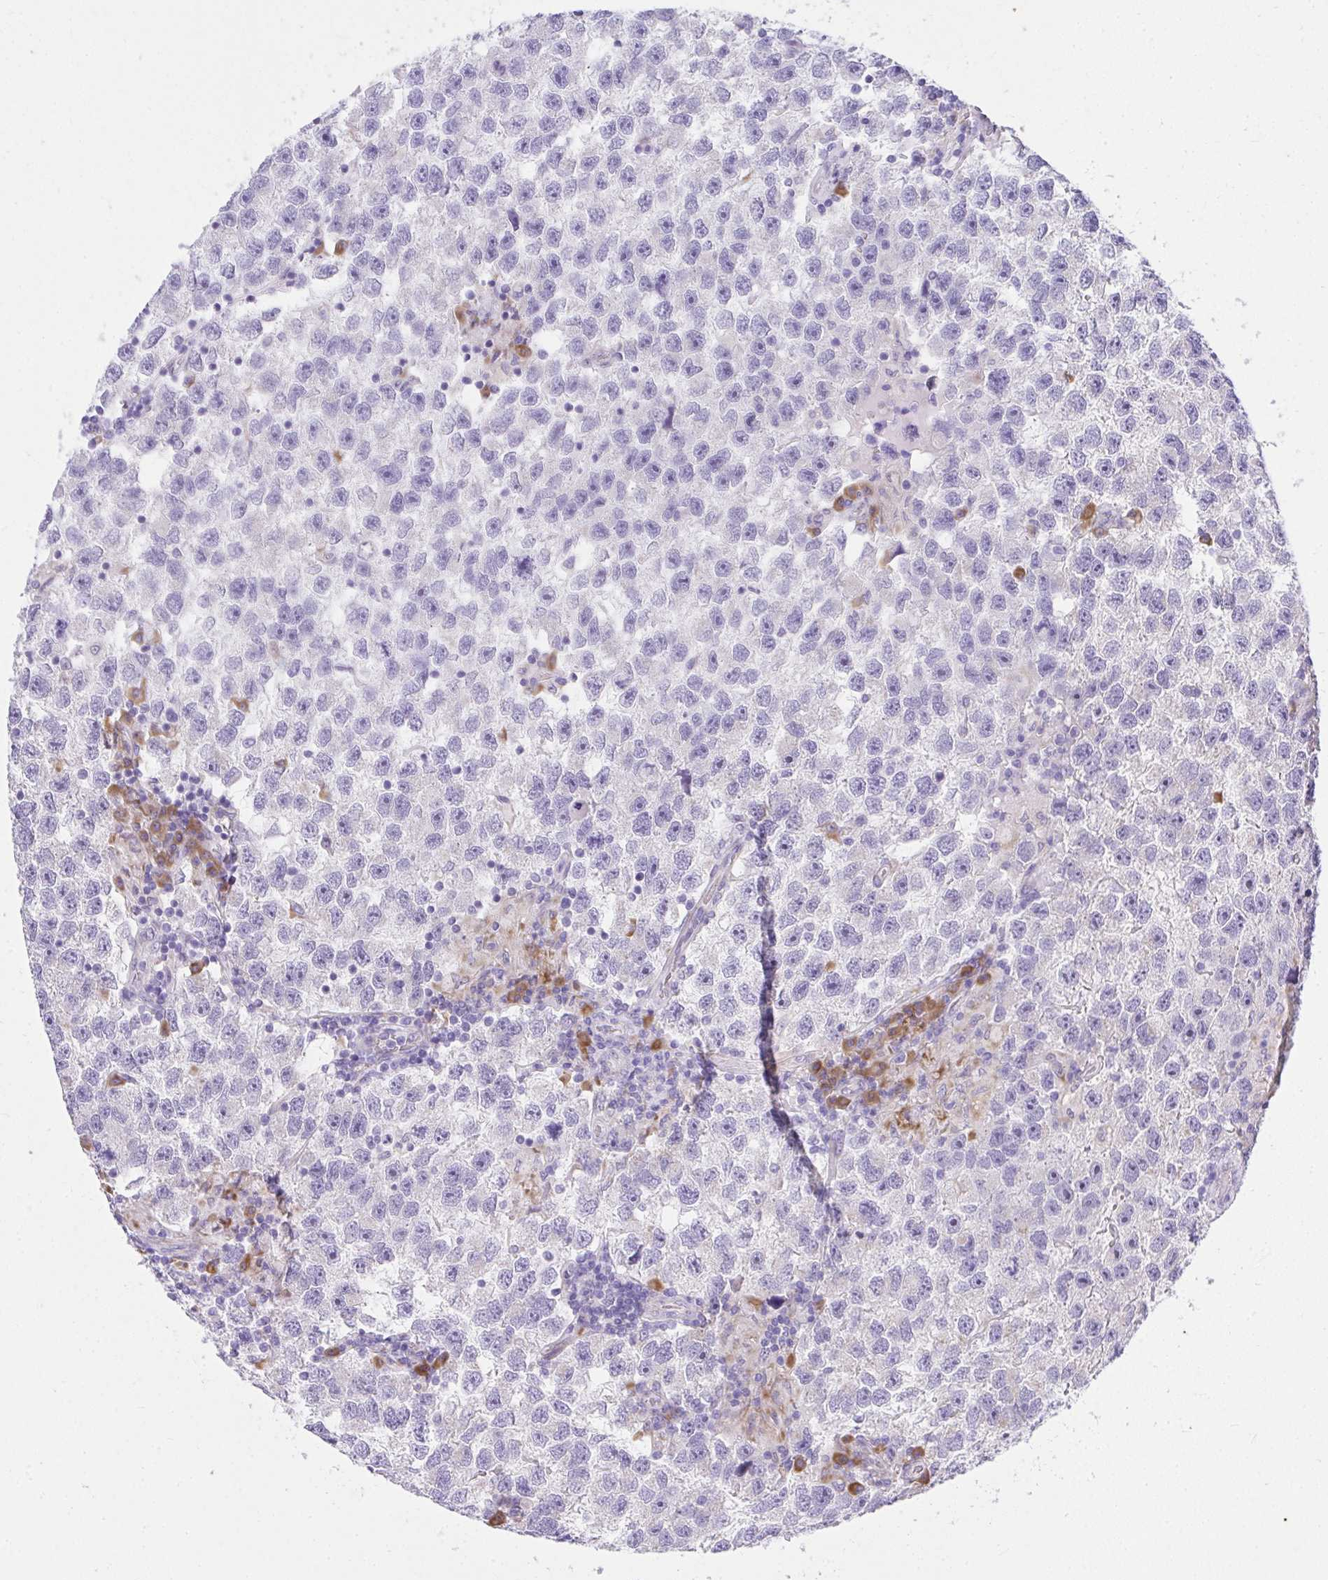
{"staining": {"intensity": "negative", "quantity": "none", "location": "none"}, "tissue": "testis cancer", "cell_type": "Tumor cells", "image_type": "cancer", "snomed": [{"axis": "morphology", "description": "Seminoma, NOS"}, {"axis": "topography", "description": "Testis"}], "caption": "Immunohistochemistry (IHC) histopathology image of neoplastic tissue: testis seminoma stained with DAB (3,3'-diaminobenzidine) exhibits no significant protein expression in tumor cells.", "gene": "ADRA2C", "patient": {"sex": "male", "age": 26}}